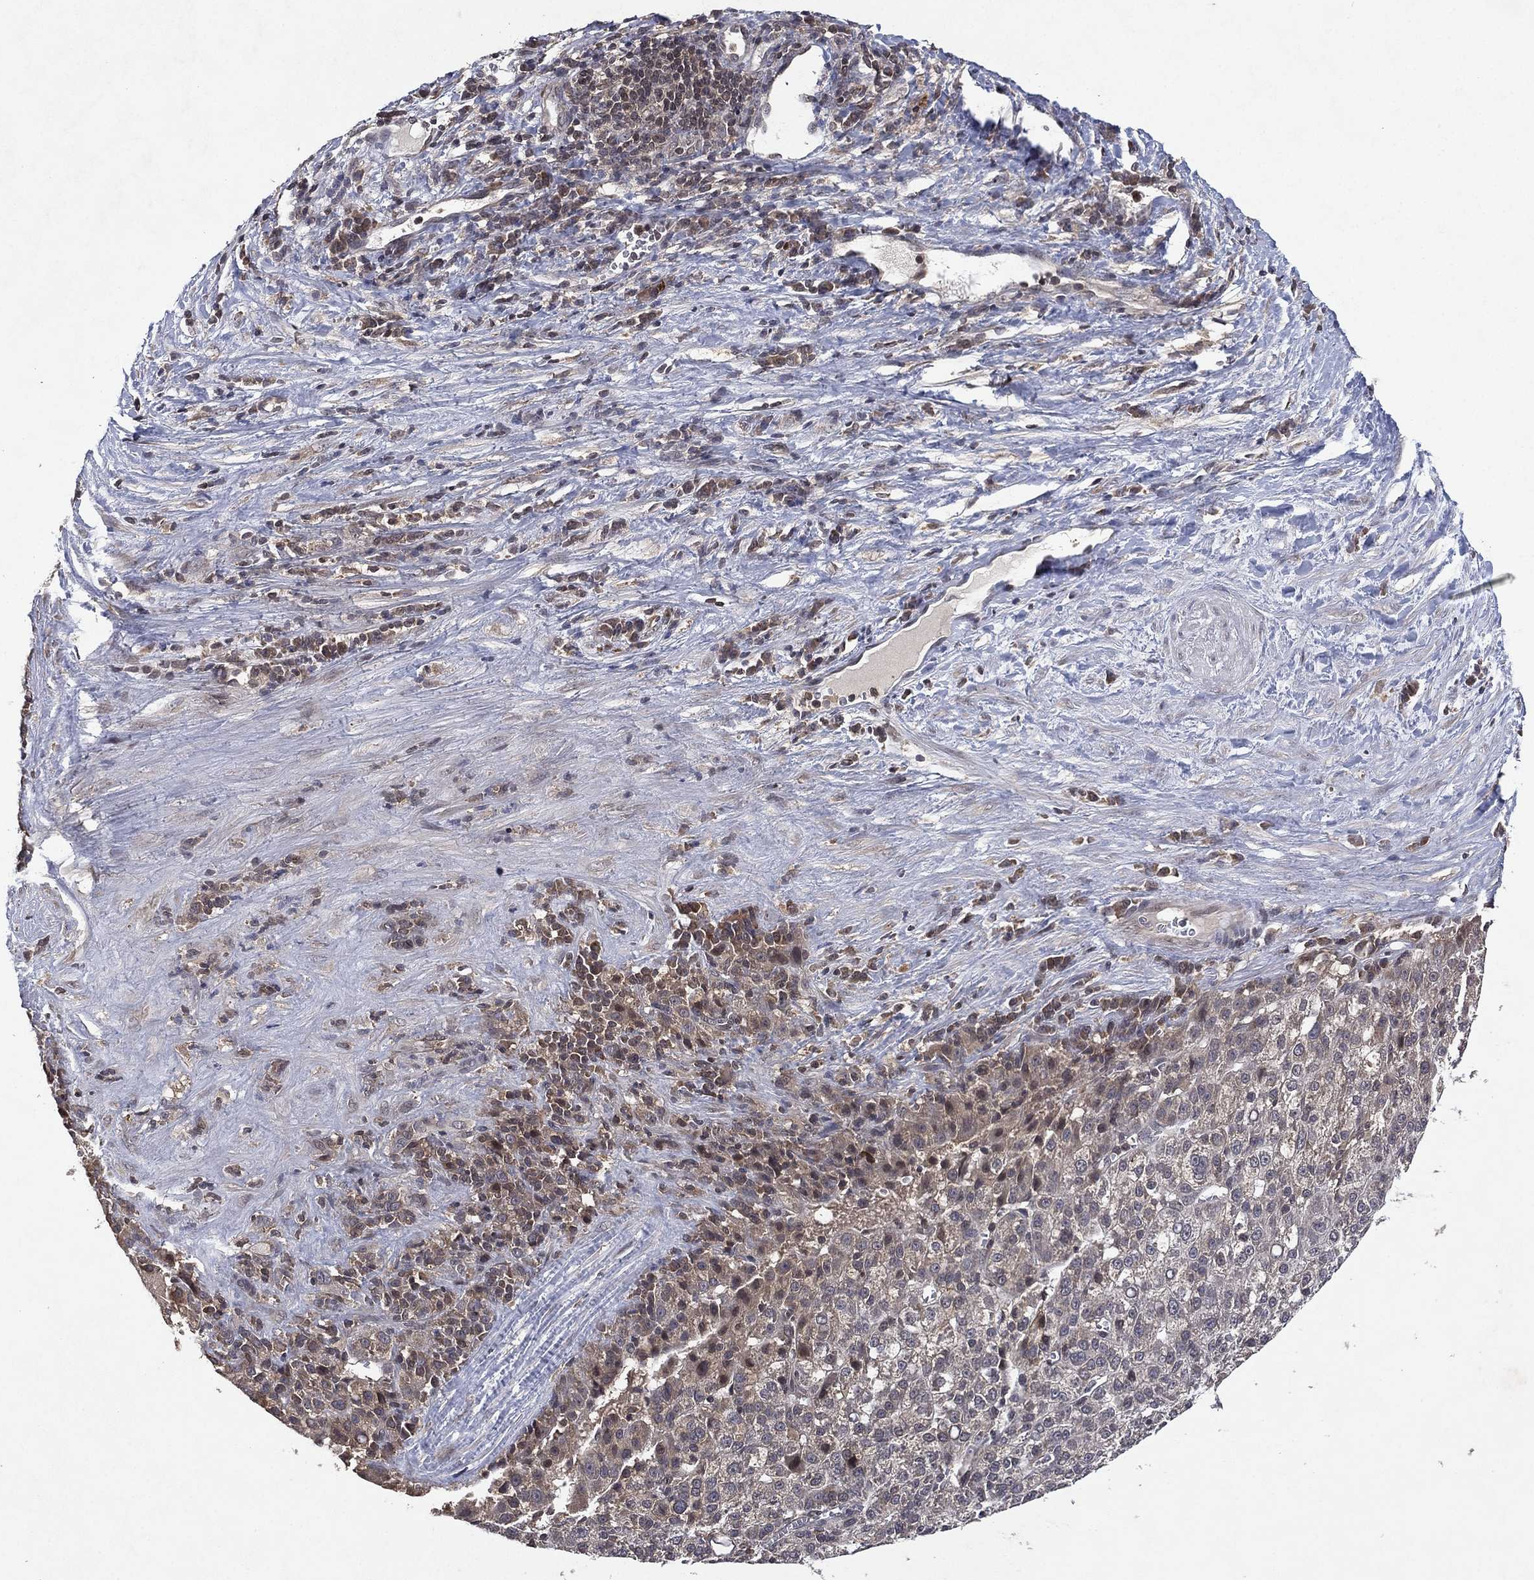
{"staining": {"intensity": "negative", "quantity": "none", "location": "none"}, "tissue": "liver cancer", "cell_type": "Tumor cells", "image_type": "cancer", "snomed": [{"axis": "morphology", "description": "Carcinoma, Hepatocellular, NOS"}, {"axis": "topography", "description": "Liver"}], "caption": "This image is of liver cancer (hepatocellular carcinoma) stained with immunohistochemistry (IHC) to label a protein in brown with the nuclei are counter-stained blue. There is no staining in tumor cells.", "gene": "ATG4B", "patient": {"sex": "female", "age": 60}}